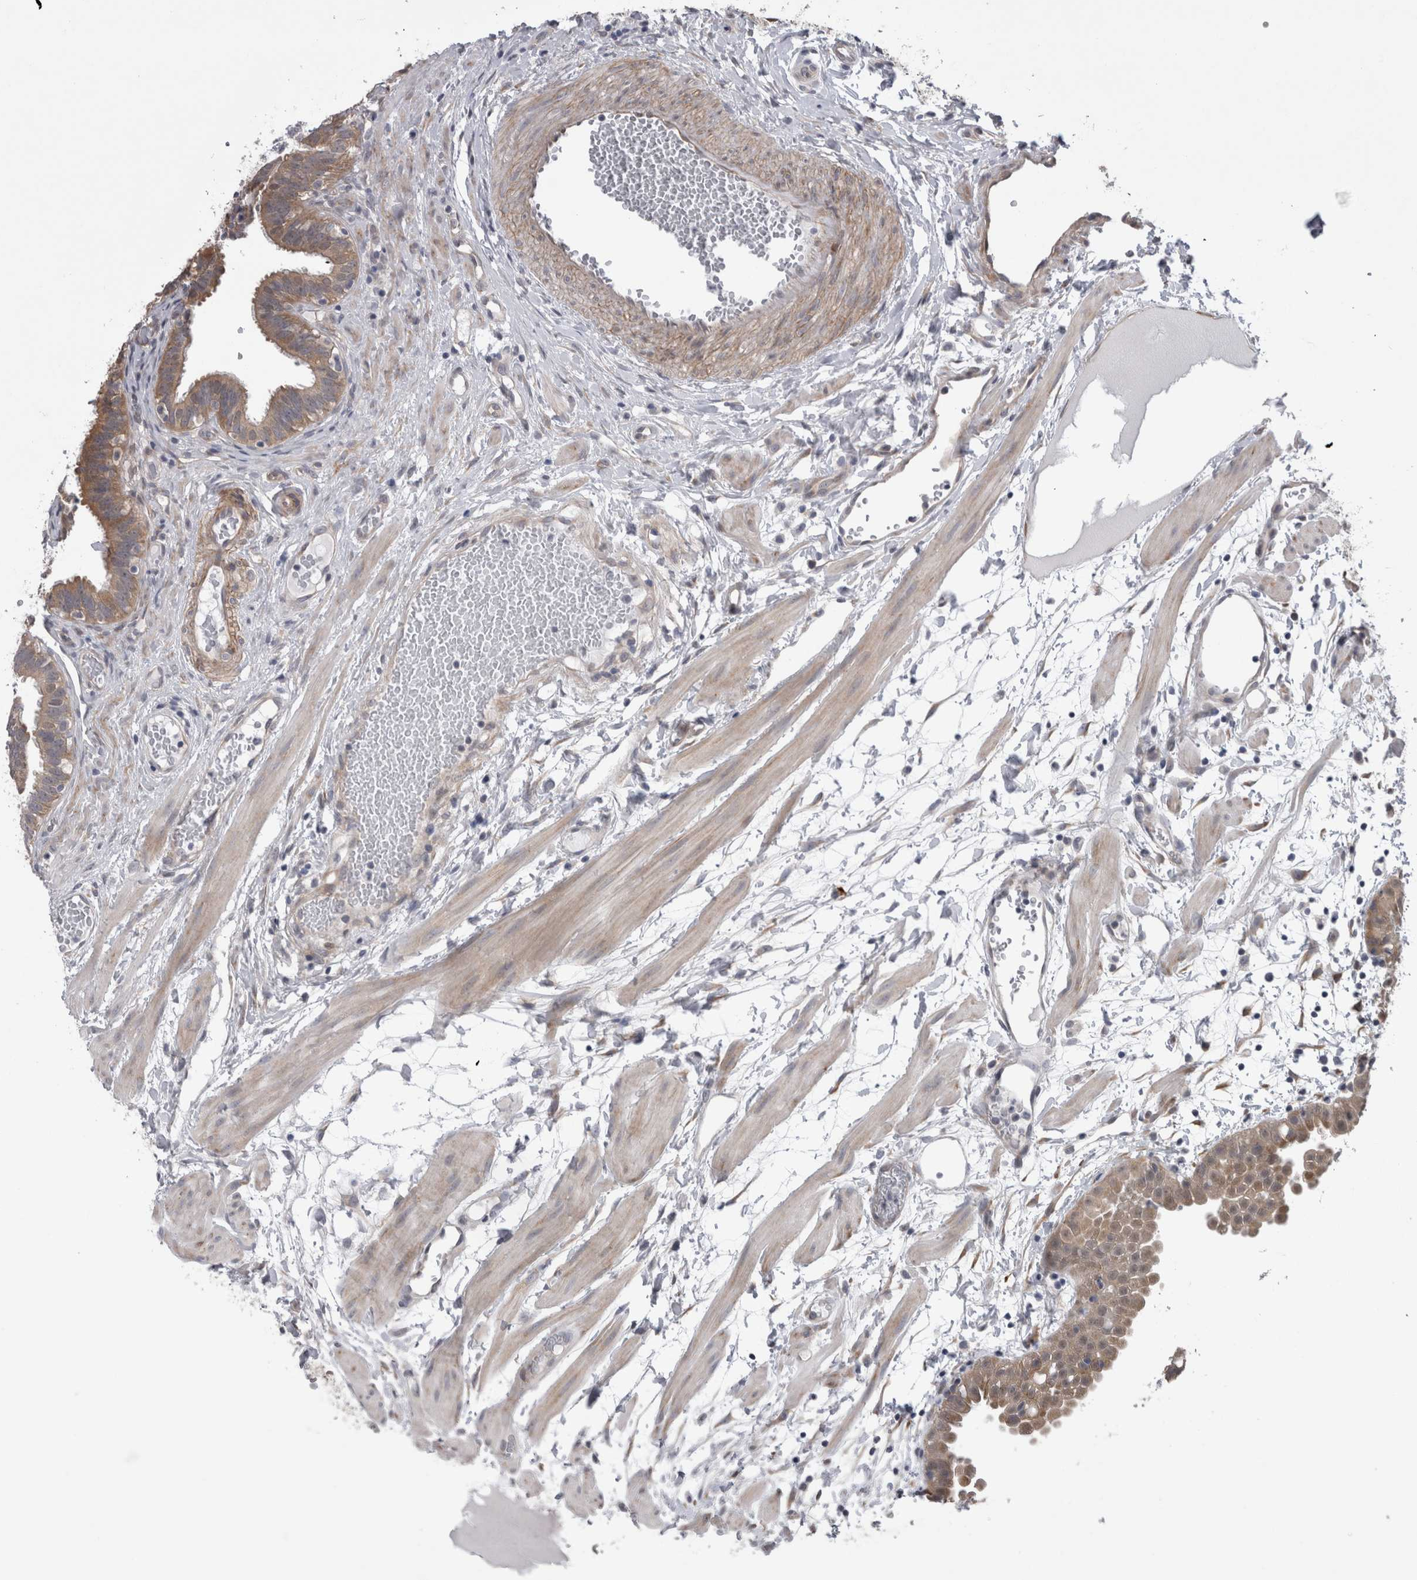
{"staining": {"intensity": "moderate", "quantity": ">75%", "location": "cytoplasmic/membranous"}, "tissue": "fallopian tube", "cell_type": "Glandular cells", "image_type": "normal", "snomed": [{"axis": "morphology", "description": "Normal tissue, NOS"}, {"axis": "topography", "description": "Fallopian tube"}, {"axis": "topography", "description": "Placenta"}], "caption": "Immunohistochemical staining of unremarkable human fallopian tube displays >75% levels of moderate cytoplasmic/membranous protein staining in approximately >75% of glandular cells.", "gene": "DDX6", "patient": {"sex": "female", "age": 32}}